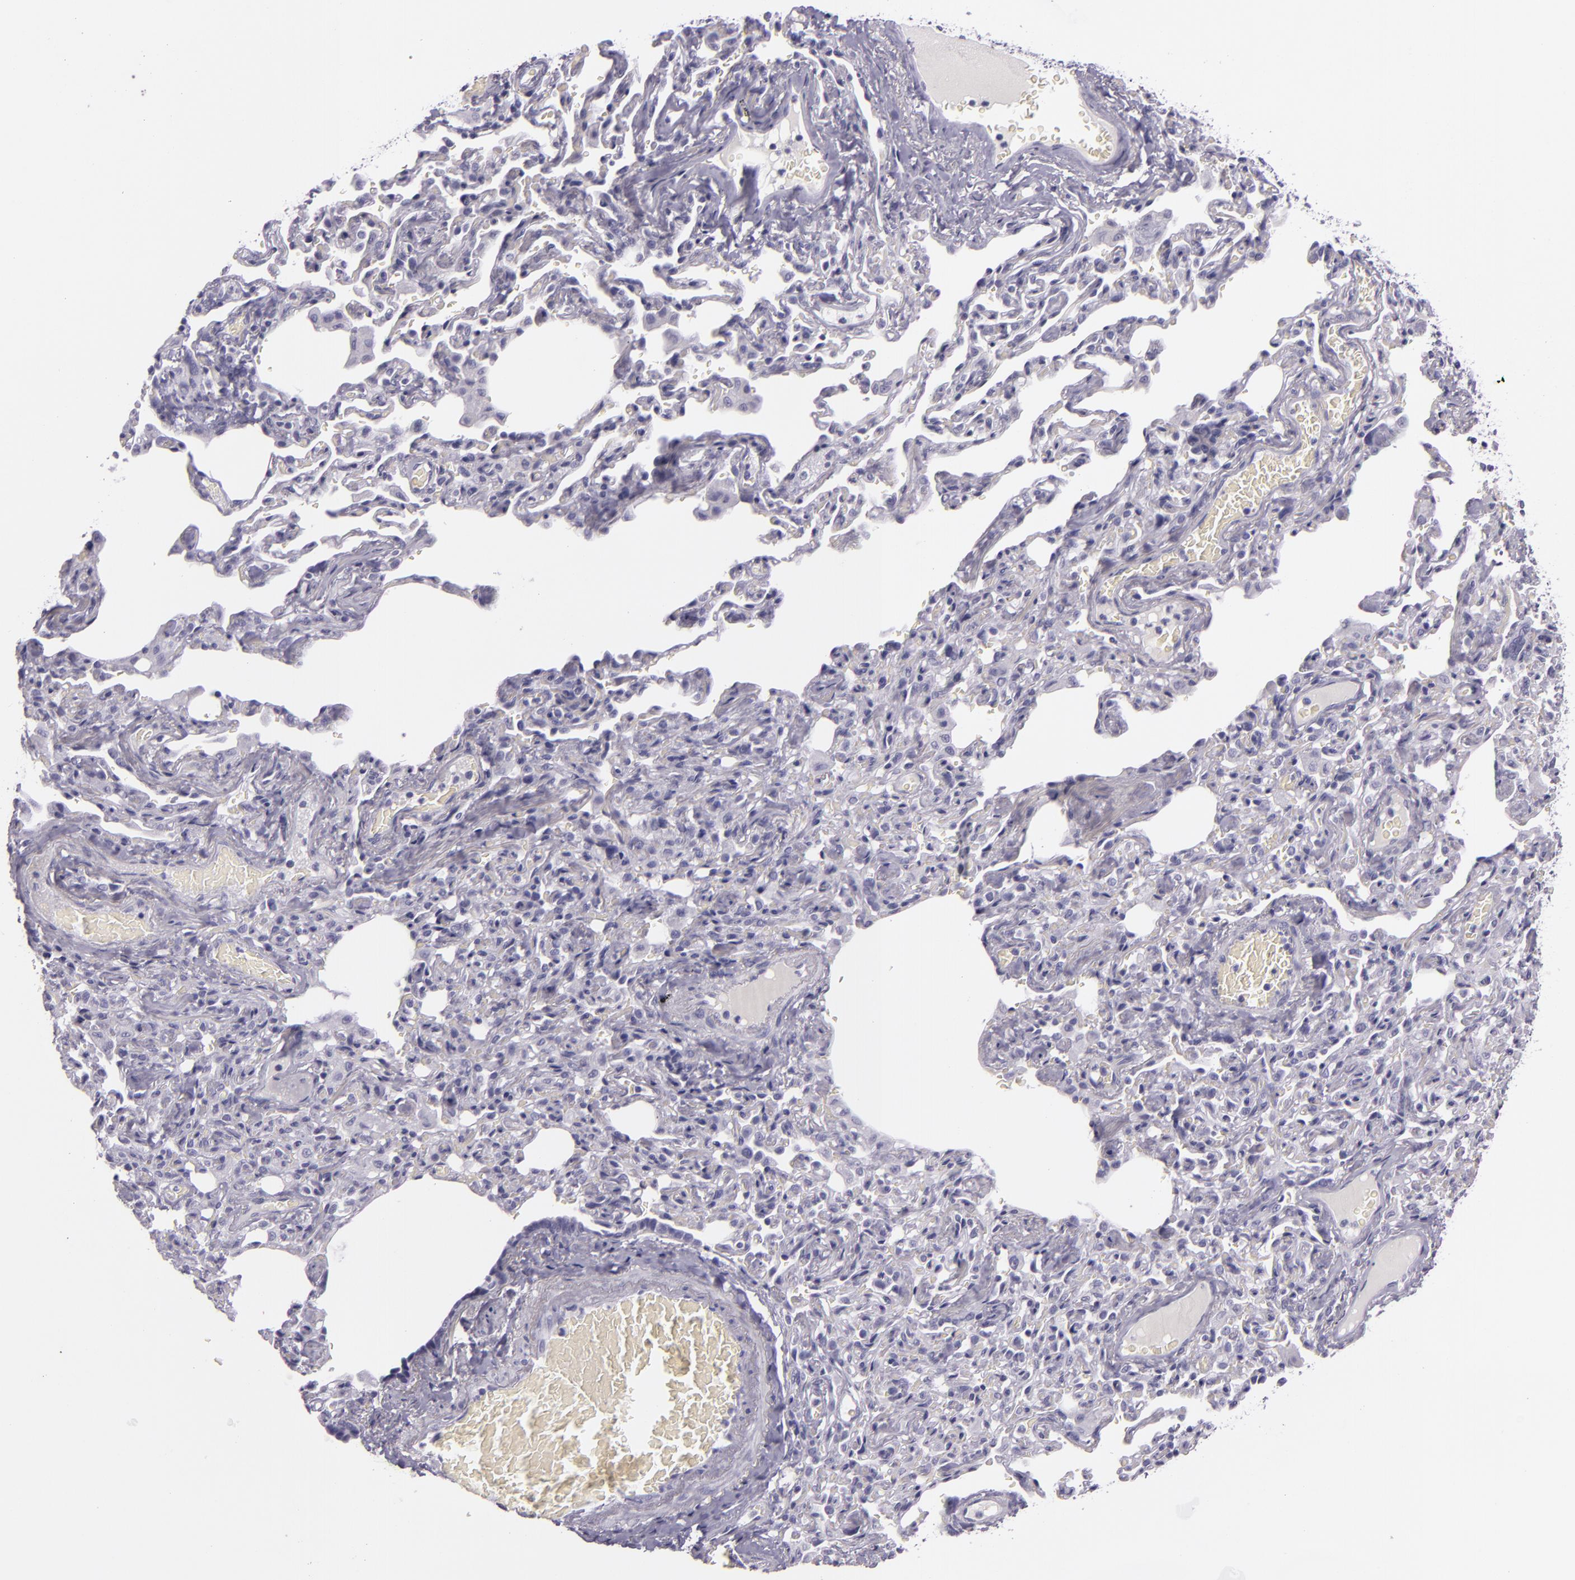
{"staining": {"intensity": "negative", "quantity": "none", "location": "none"}, "tissue": "bronchus", "cell_type": "Respiratory epithelial cells", "image_type": "normal", "snomed": [{"axis": "morphology", "description": "Normal tissue, NOS"}, {"axis": "topography", "description": "Cartilage tissue"}, {"axis": "topography", "description": "Bronchus"}, {"axis": "topography", "description": "Lung"}], "caption": "DAB (3,3'-diaminobenzidine) immunohistochemical staining of normal human bronchus demonstrates no significant expression in respiratory epithelial cells.", "gene": "INA", "patient": {"sex": "male", "age": 64}}